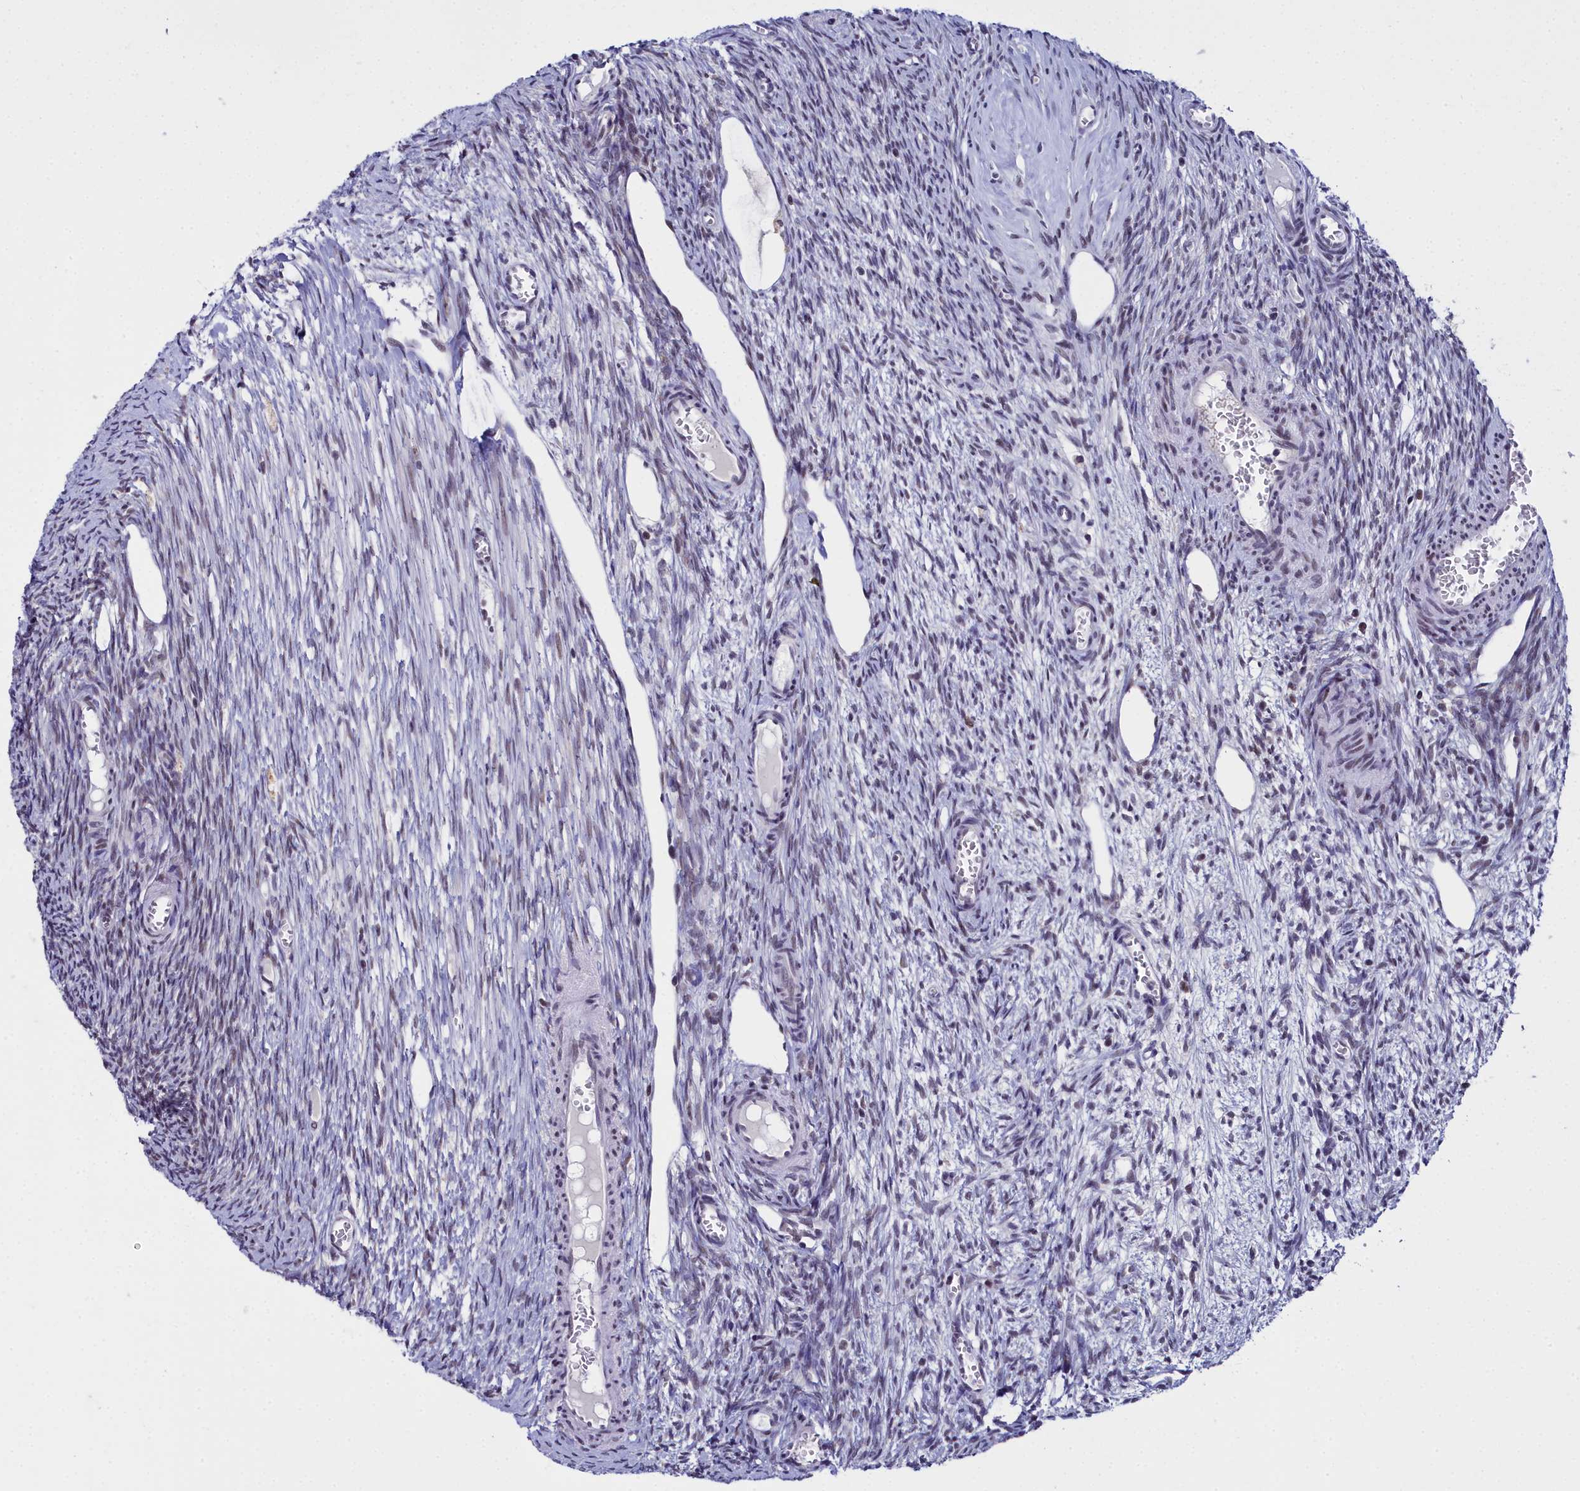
{"staining": {"intensity": "moderate", "quantity": ">75%", "location": "cytoplasmic/membranous,nuclear"}, "tissue": "ovary", "cell_type": "Follicle cells", "image_type": "normal", "snomed": [{"axis": "morphology", "description": "Normal tissue, NOS"}, {"axis": "topography", "description": "Ovary"}], "caption": "Immunohistochemistry of normal human ovary shows medium levels of moderate cytoplasmic/membranous,nuclear staining in approximately >75% of follicle cells.", "gene": "CCDC97", "patient": {"sex": "female", "age": 44}}